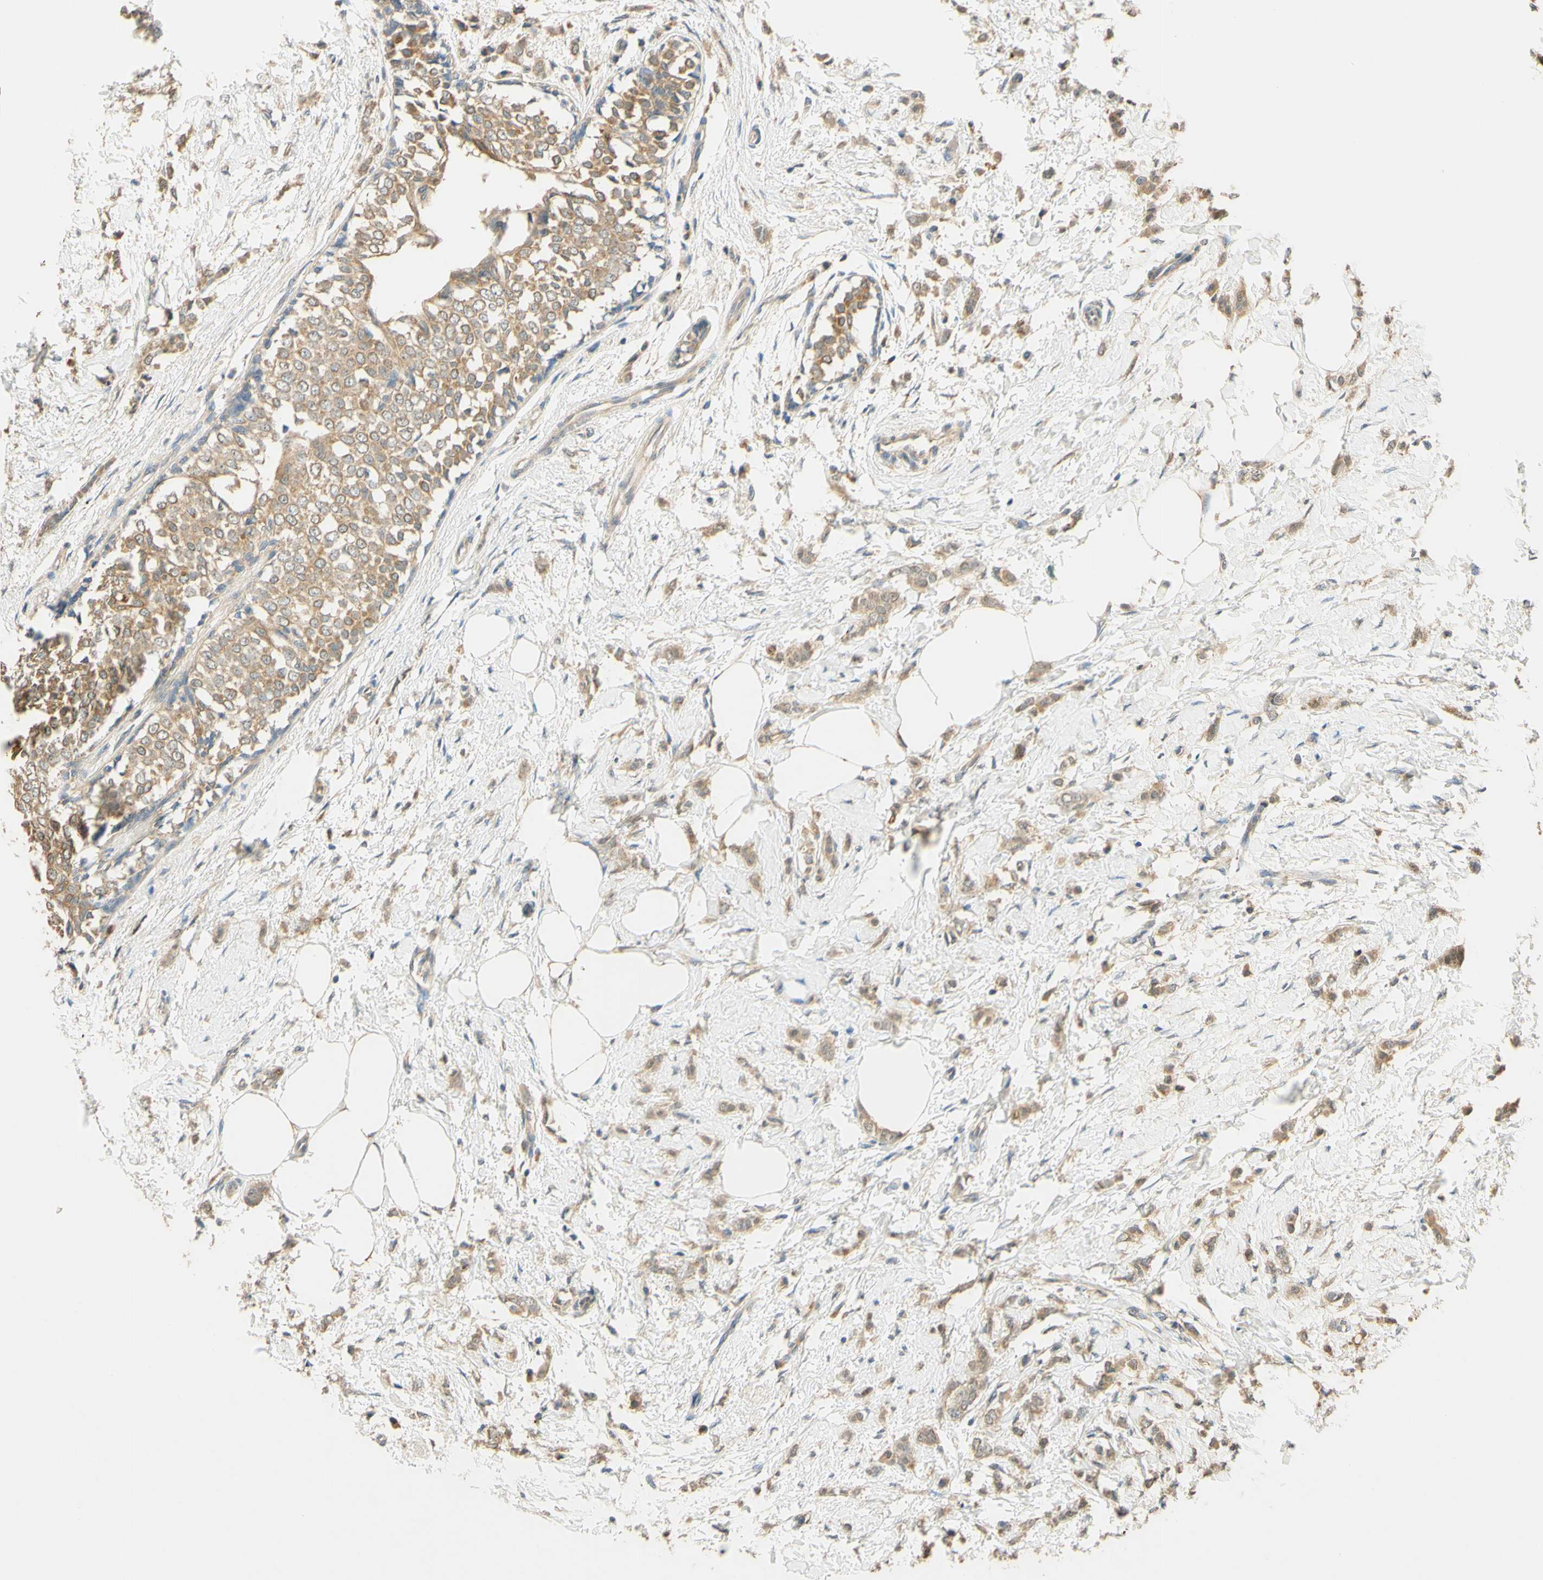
{"staining": {"intensity": "moderate", "quantity": ">75%", "location": "cytoplasmic/membranous"}, "tissue": "breast cancer", "cell_type": "Tumor cells", "image_type": "cancer", "snomed": [{"axis": "morphology", "description": "Lobular carcinoma, in situ"}, {"axis": "morphology", "description": "Lobular carcinoma"}, {"axis": "topography", "description": "Breast"}], "caption": "Tumor cells demonstrate medium levels of moderate cytoplasmic/membranous staining in approximately >75% of cells in human breast cancer. The protein is shown in brown color, while the nuclei are stained blue.", "gene": "ENTREP2", "patient": {"sex": "female", "age": 41}}